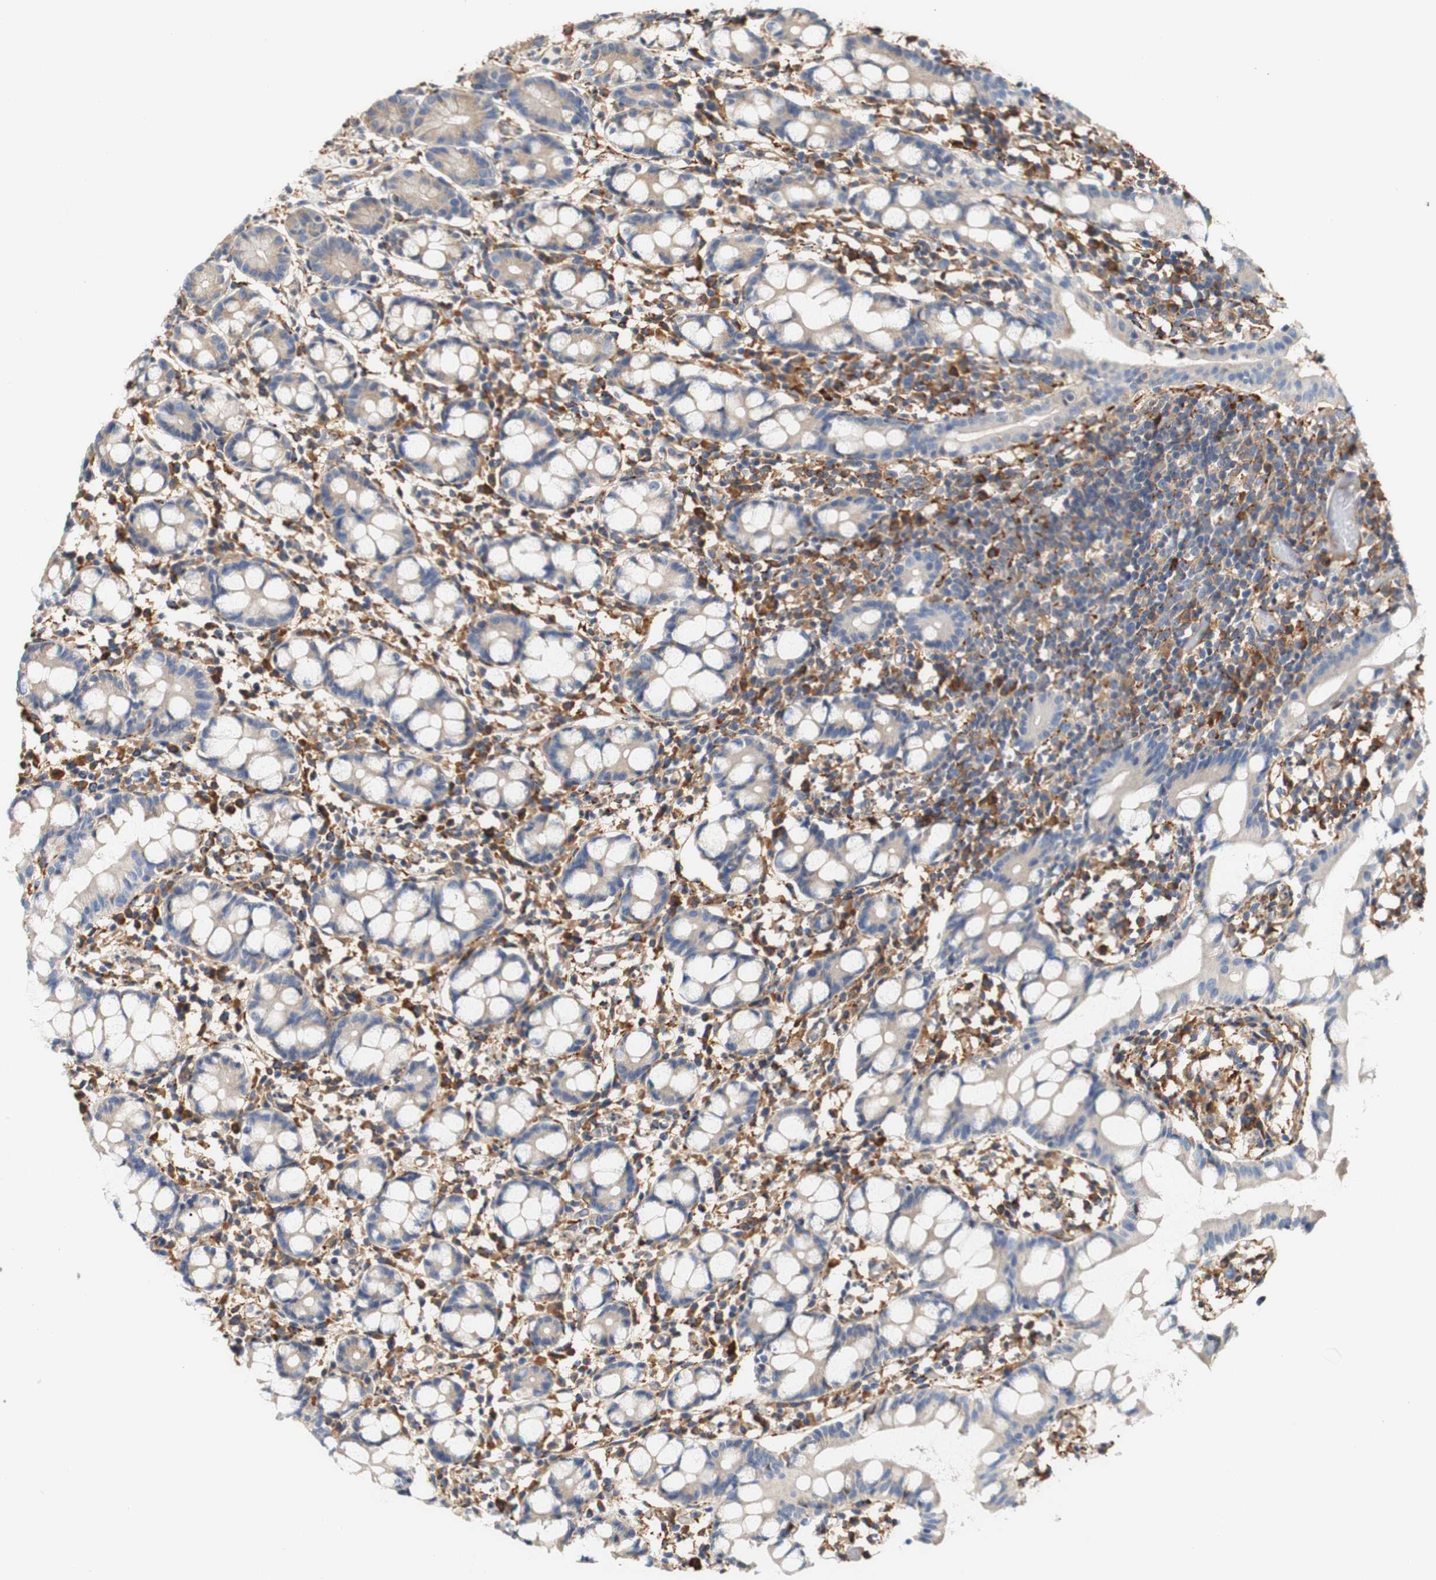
{"staining": {"intensity": "weak", "quantity": "<25%", "location": "cytoplasmic/membranous"}, "tissue": "small intestine", "cell_type": "Glandular cells", "image_type": "normal", "snomed": [{"axis": "morphology", "description": "Normal tissue, NOS"}, {"axis": "morphology", "description": "Cystadenocarcinoma, serous, Metastatic site"}, {"axis": "topography", "description": "Small intestine"}], "caption": "Immunohistochemistry of unremarkable small intestine shows no staining in glandular cells.", "gene": "EIF2AK4", "patient": {"sex": "female", "age": 61}}